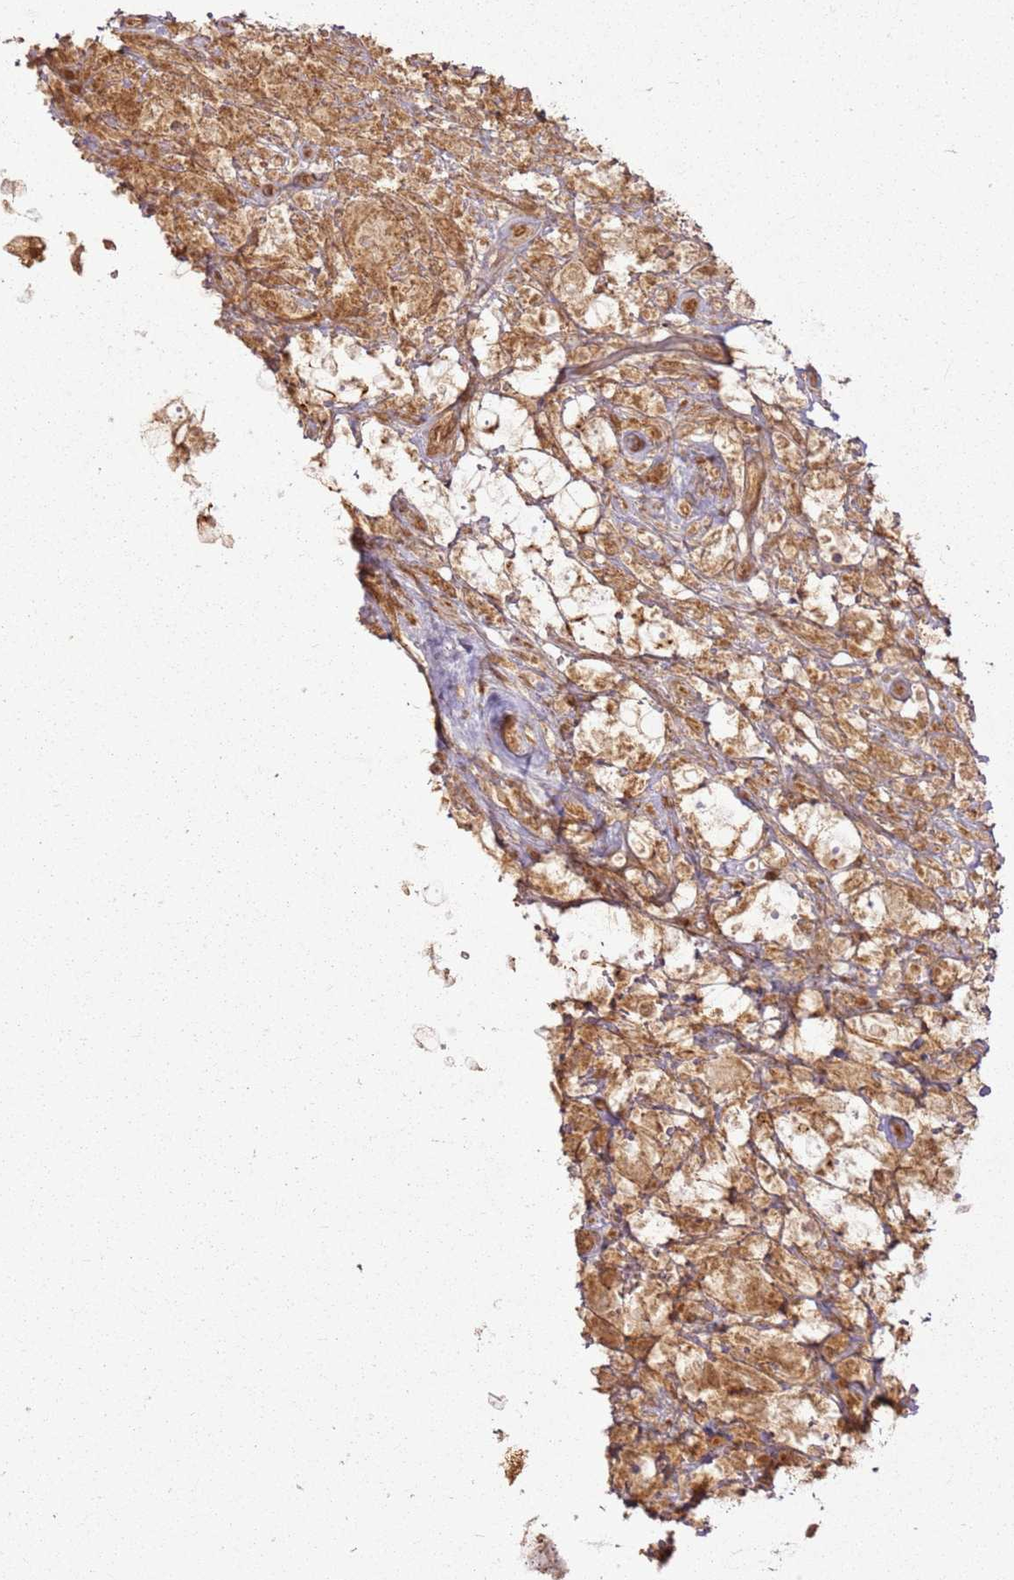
{"staining": {"intensity": "moderate", "quantity": "25%-75%", "location": "cytoplasmic/membranous"}, "tissue": "testis cancer", "cell_type": "Tumor cells", "image_type": "cancer", "snomed": [{"axis": "morphology", "description": "Seminoma, NOS"}, {"axis": "topography", "description": "Testis"}], "caption": "This is an image of immunohistochemistry (IHC) staining of testis cancer, which shows moderate staining in the cytoplasmic/membranous of tumor cells.", "gene": "ZNF776", "patient": {"sex": "male", "age": 49}}